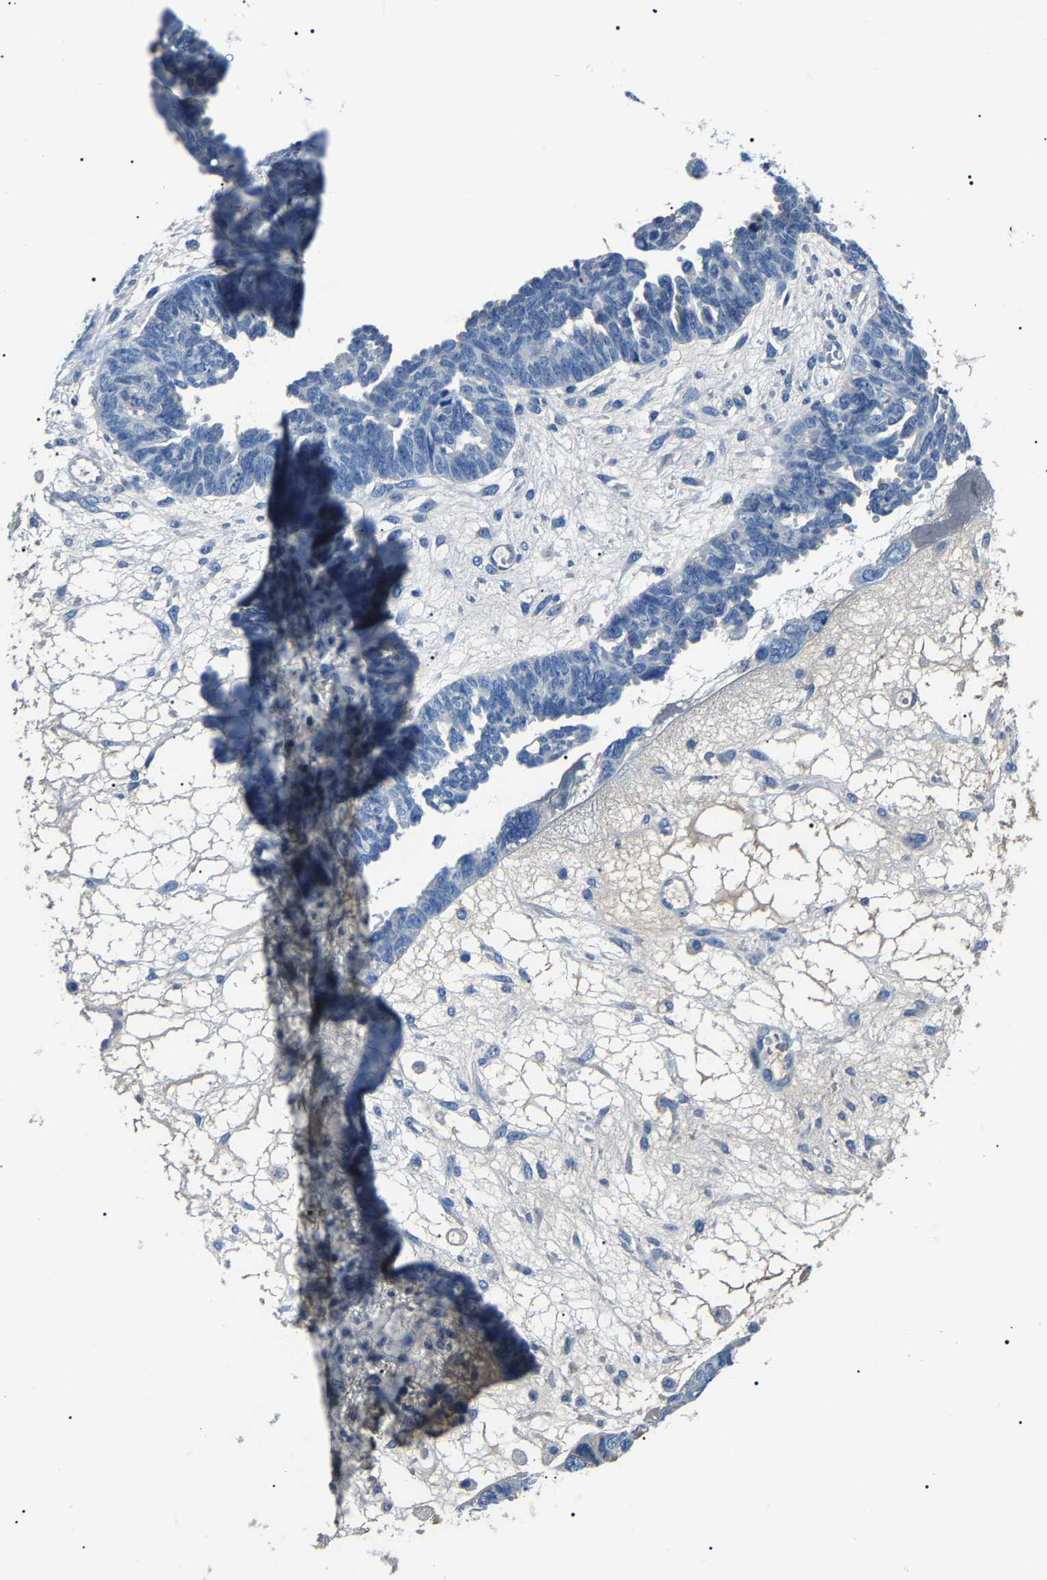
{"staining": {"intensity": "negative", "quantity": "none", "location": "none"}, "tissue": "ovarian cancer", "cell_type": "Tumor cells", "image_type": "cancer", "snomed": [{"axis": "morphology", "description": "Cystadenocarcinoma, serous, NOS"}, {"axis": "topography", "description": "Ovary"}], "caption": "There is no significant staining in tumor cells of ovarian serous cystadenocarcinoma. (Brightfield microscopy of DAB IHC at high magnification).", "gene": "KLK15", "patient": {"sex": "female", "age": 79}}